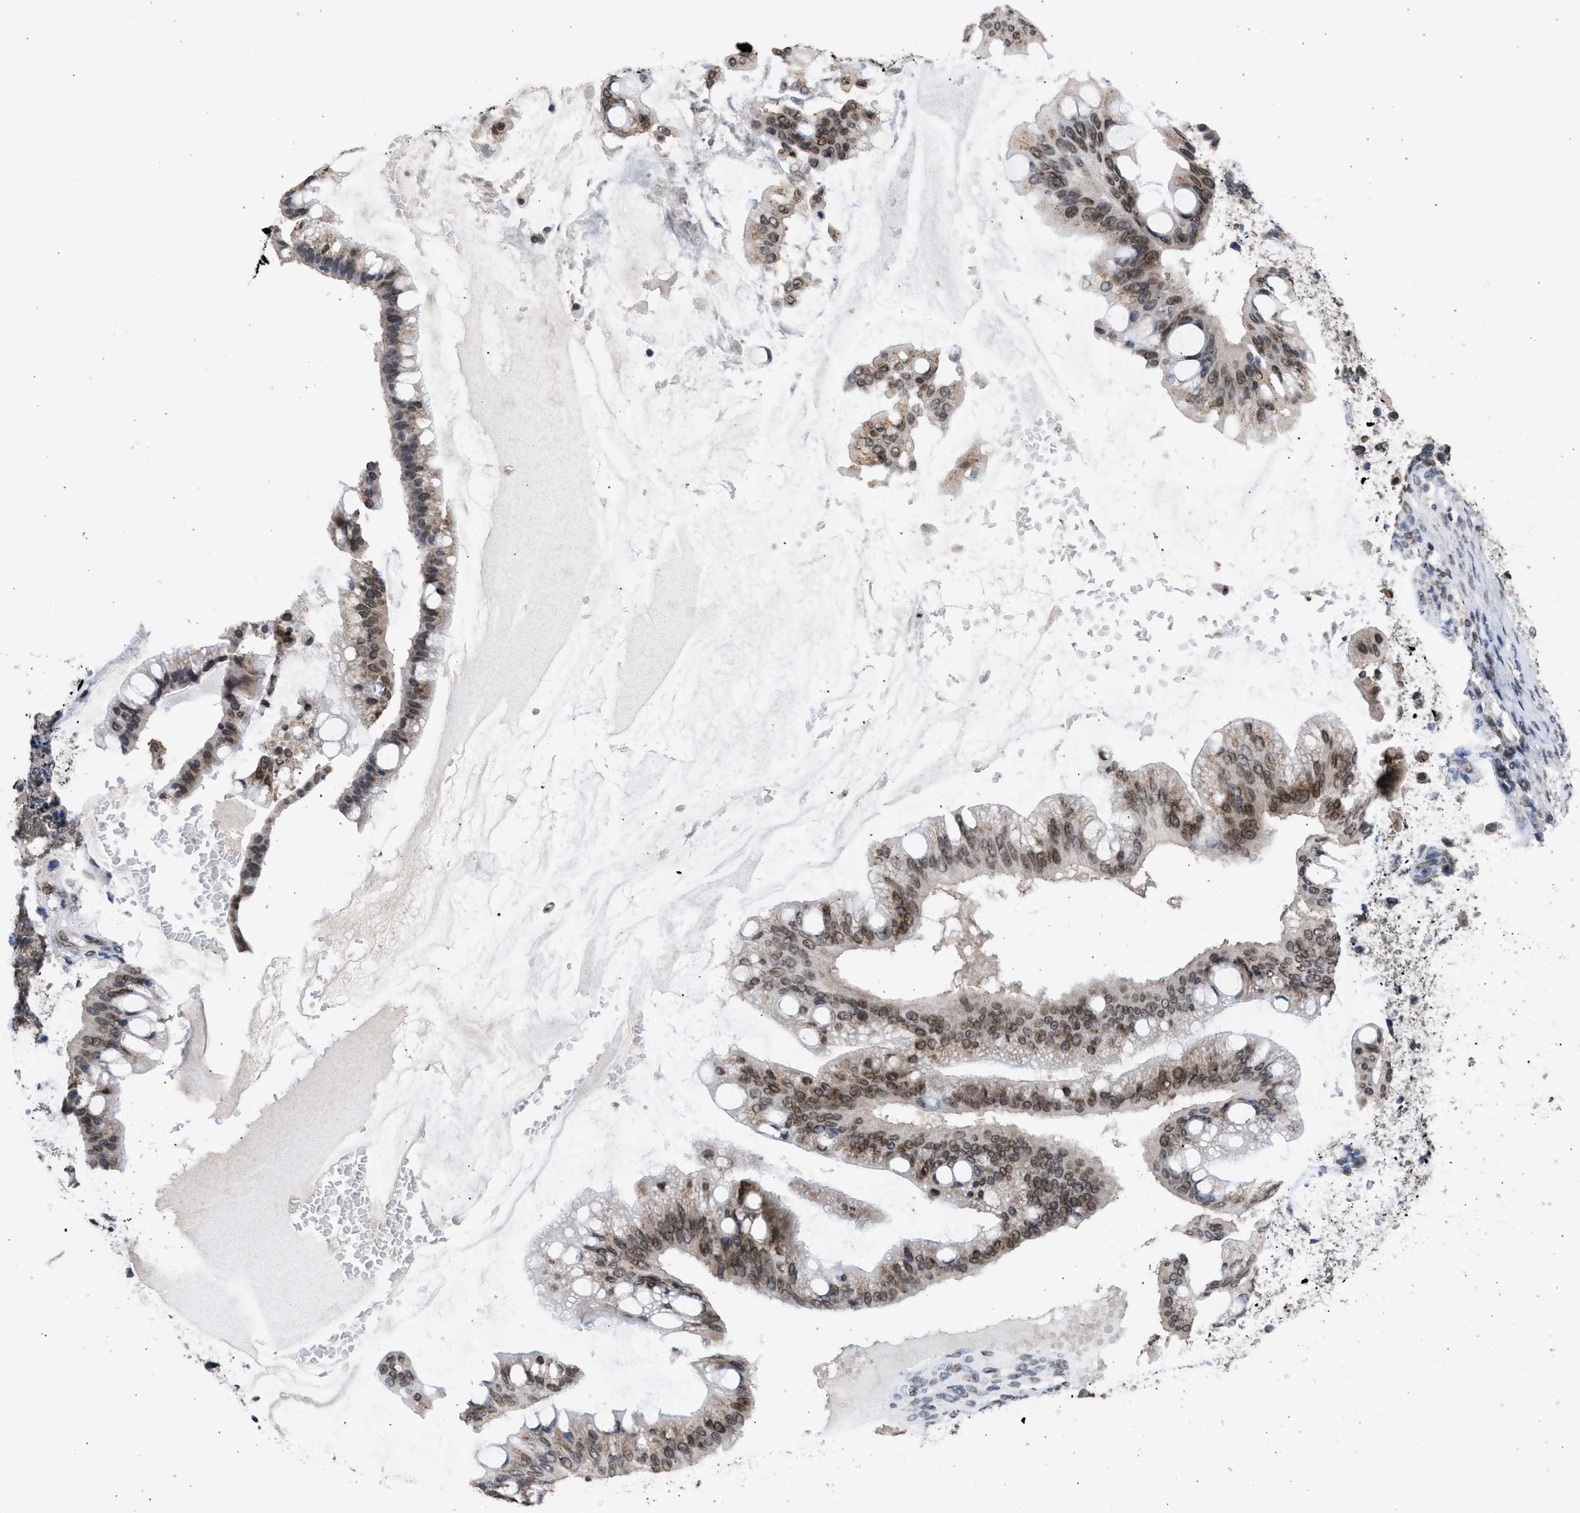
{"staining": {"intensity": "weak", "quantity": "25%-75%", "location": "cytoplasmic/membranous,nuclear"}, "tissue": "ovarian cancer", "cell_type": "Tumor cells", "image_type": "cancer", "snomed": [{"axis": "morphology", "description": "Cystadenocarcinoma, mucinous, NOS"}, {"axis": "topography", "description": "Ovary"}], "caption": "Ovarian cancer stained for a protein (brown) reveals weak cytoplasmic/membranous and nuclear positive expression in approximately 25%-75% of tumor cells.", "gene": "NUP35", "patient": {"sex": "female", "age": 73}}